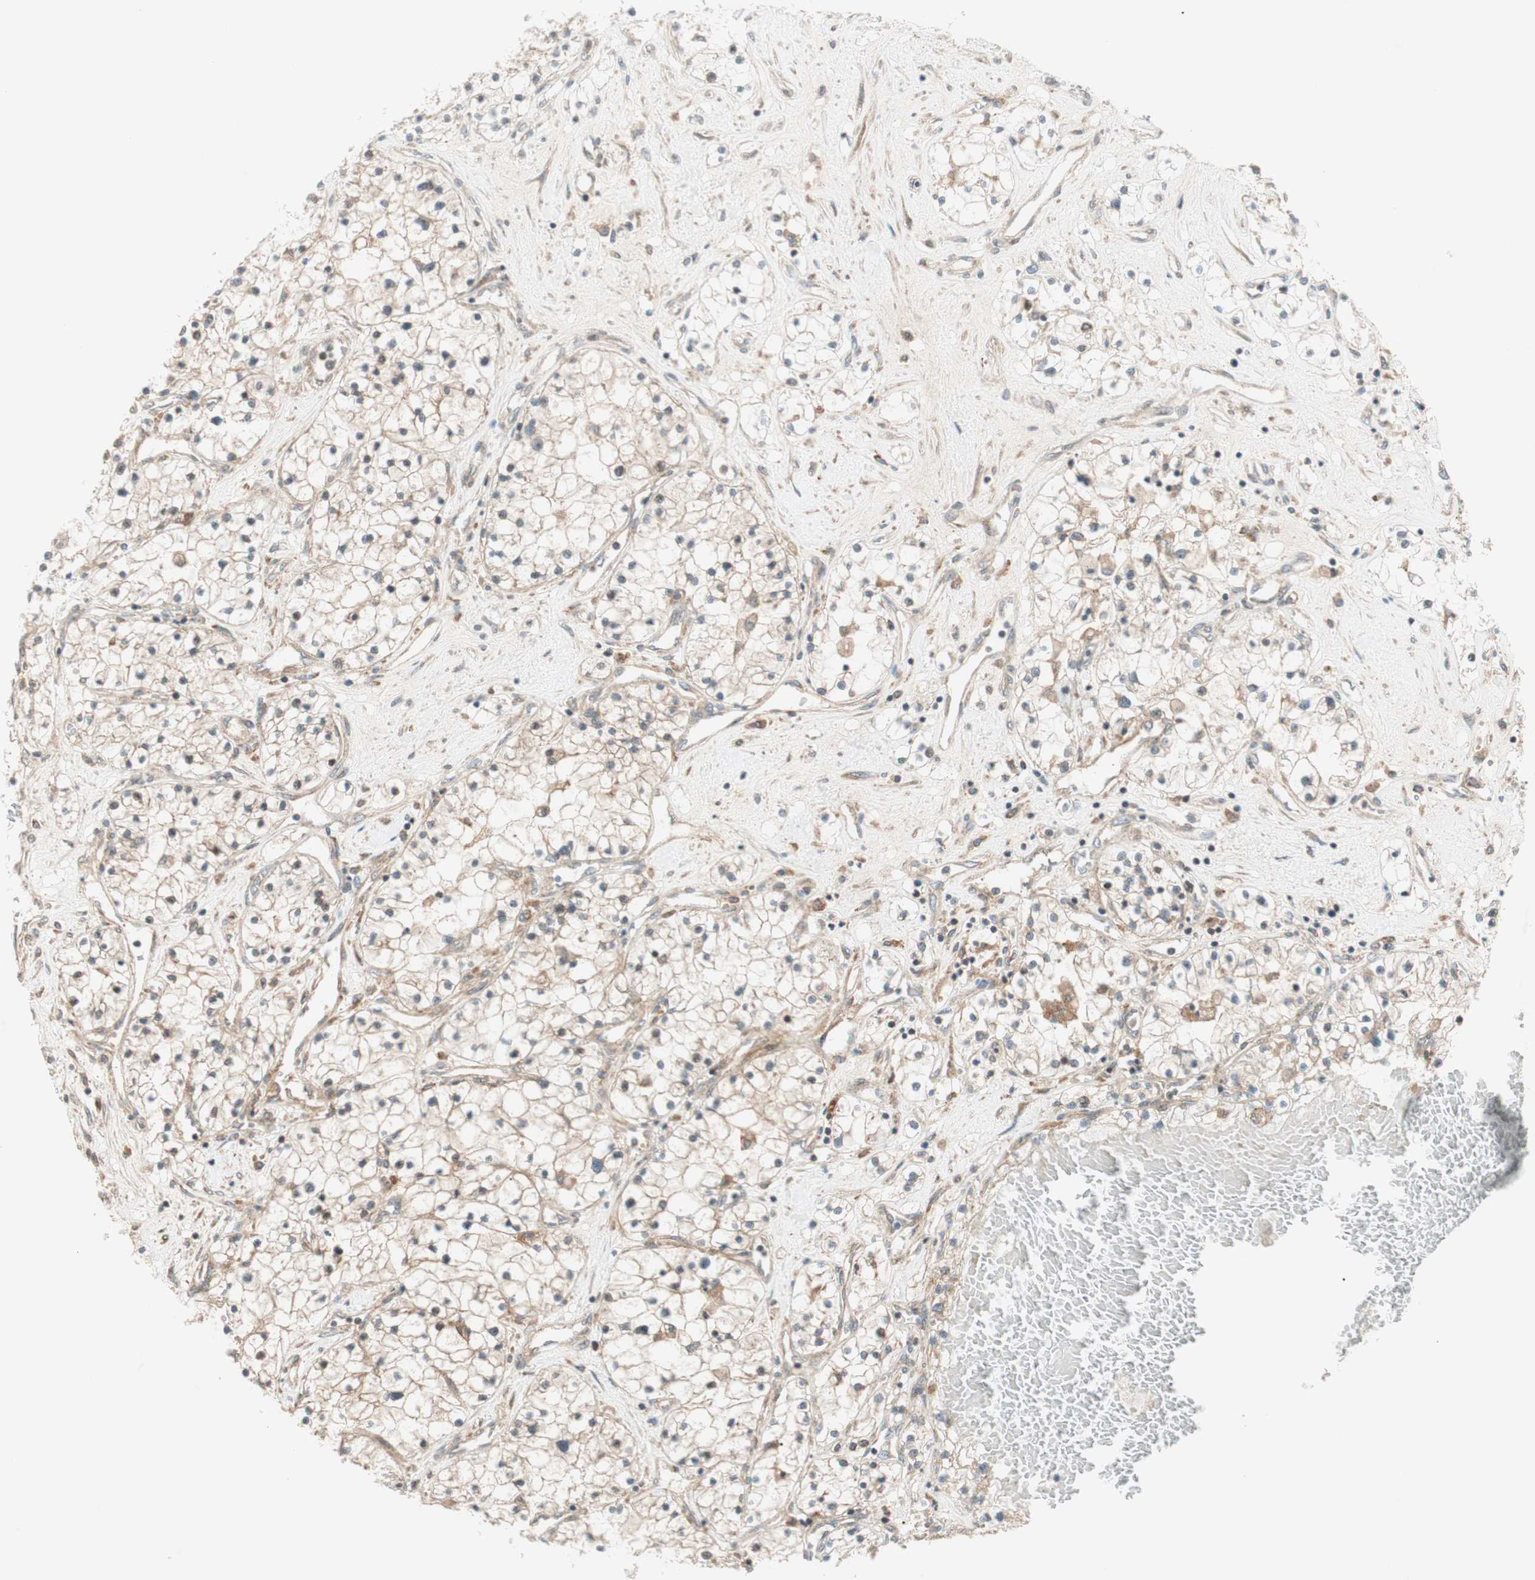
{"staining": {"intensity": "weak", "quantity": ">75%", "location": "cytoplasmic/membranous"}, "tissue": "renal cancer", "cell_type": "Tumor cells", "image_type": "cancer", "snomed": [{"axis": "morphology", "description": "Adenocarcinoma, NOS"}, {"axis": "topography", "description": "Kidney"}], "caption": "Protein analysis of renal cancer (adenocarcinoma) tissue reveals weak cytoplasmic/membranous expression in approximately >75% of tumor cells.", "gene": "ABI1", "patient": {"sex": "male", "age": 68}}